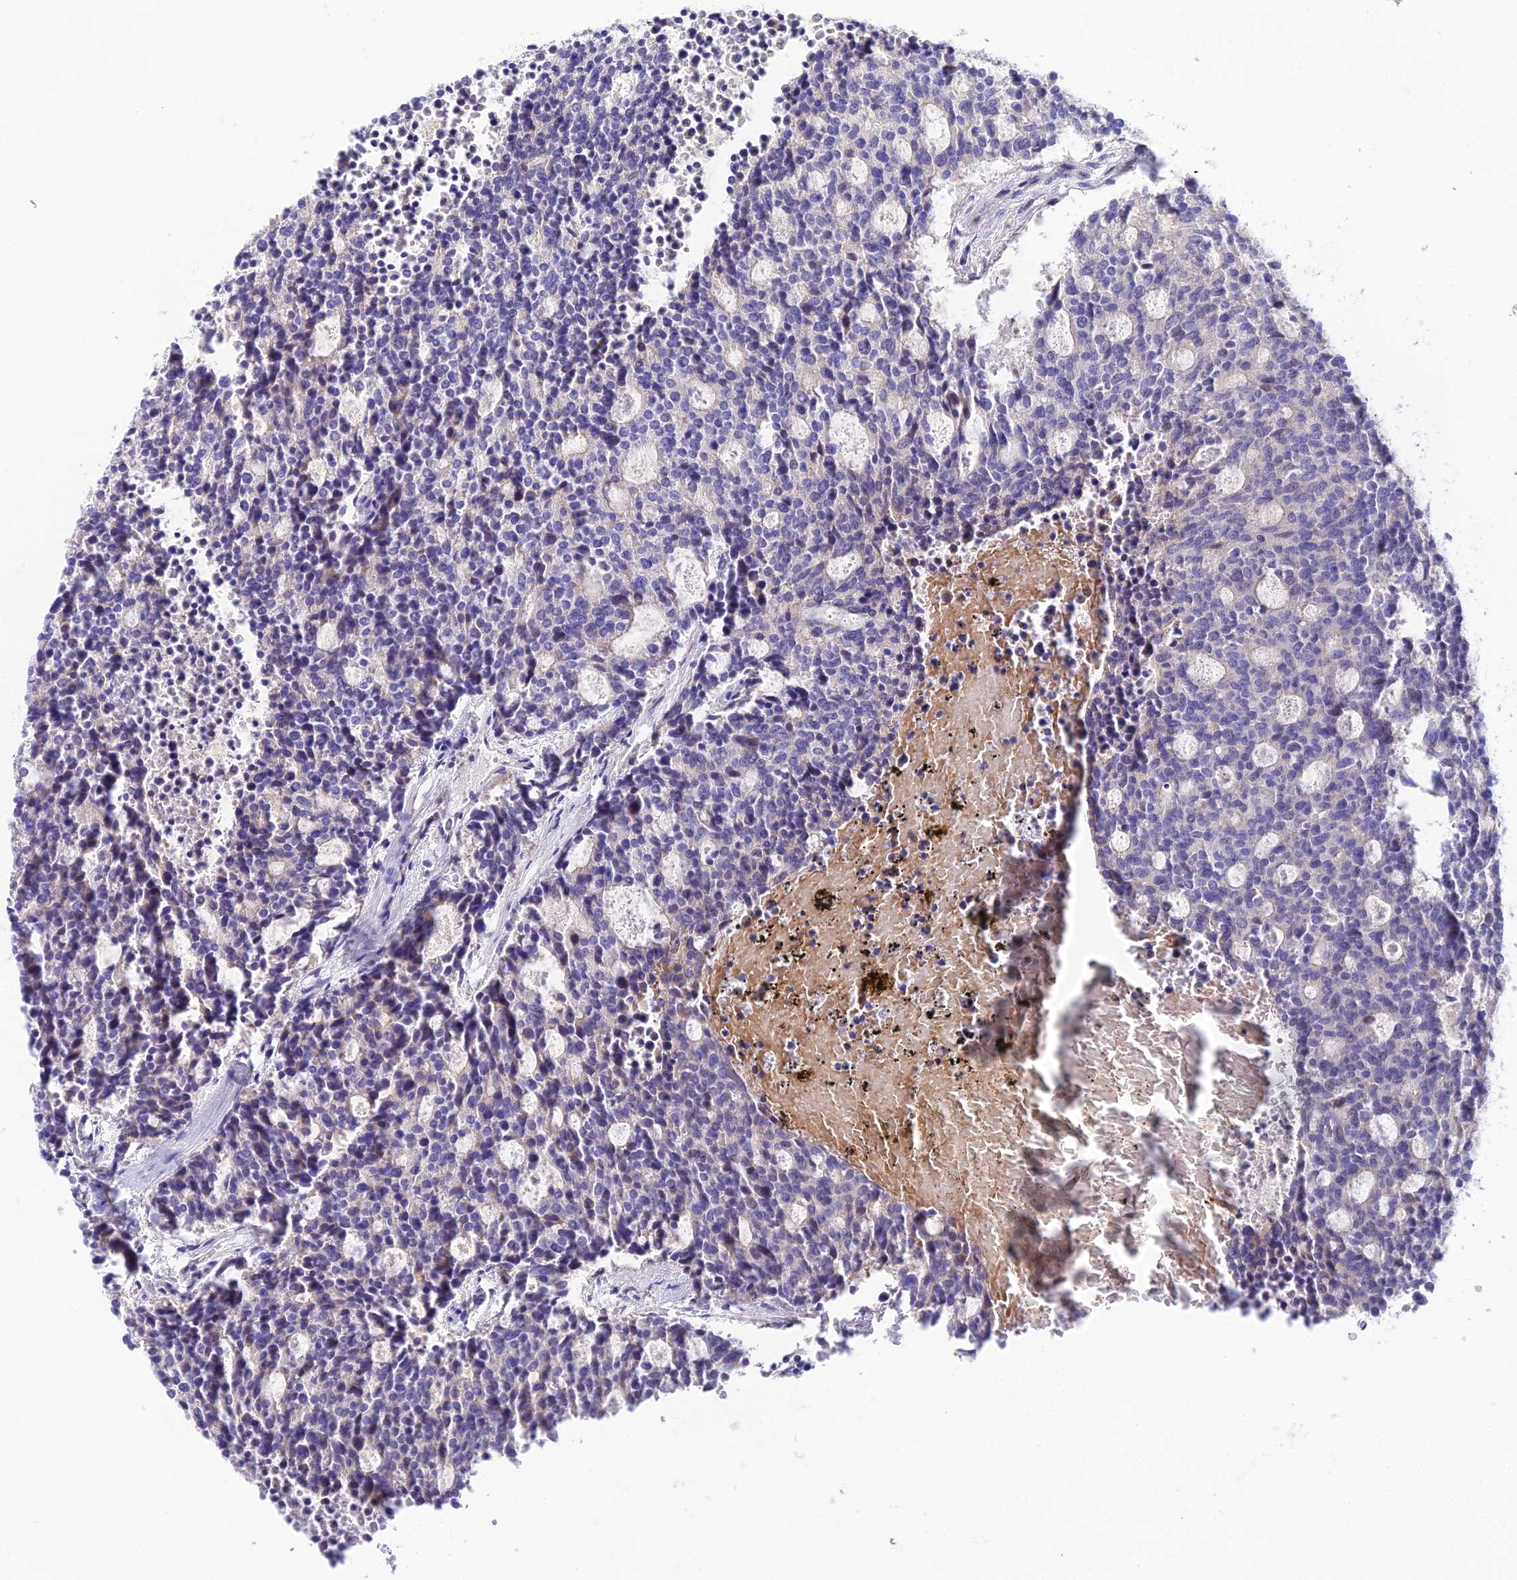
{"staining": {"intensity": "weak", "quantity": "<25%", "location": "cytoplasmic/membranous"}, "tissue": "carcinoid", "cell_type": "Tumor cells", "image_type": "cancer", "snomed": [{"axis": "morphology", "description": "Carcinoid, malignant, NOS"}, {"axis": "topography", "description": "Pancreas"}], "caption": "Carcinoid (malignant) was stained to show a protein in brown. There is no significant positivity in tumor cells.", "gene": "DUSP29", "patient": {"sex": "female", "age": 54}}